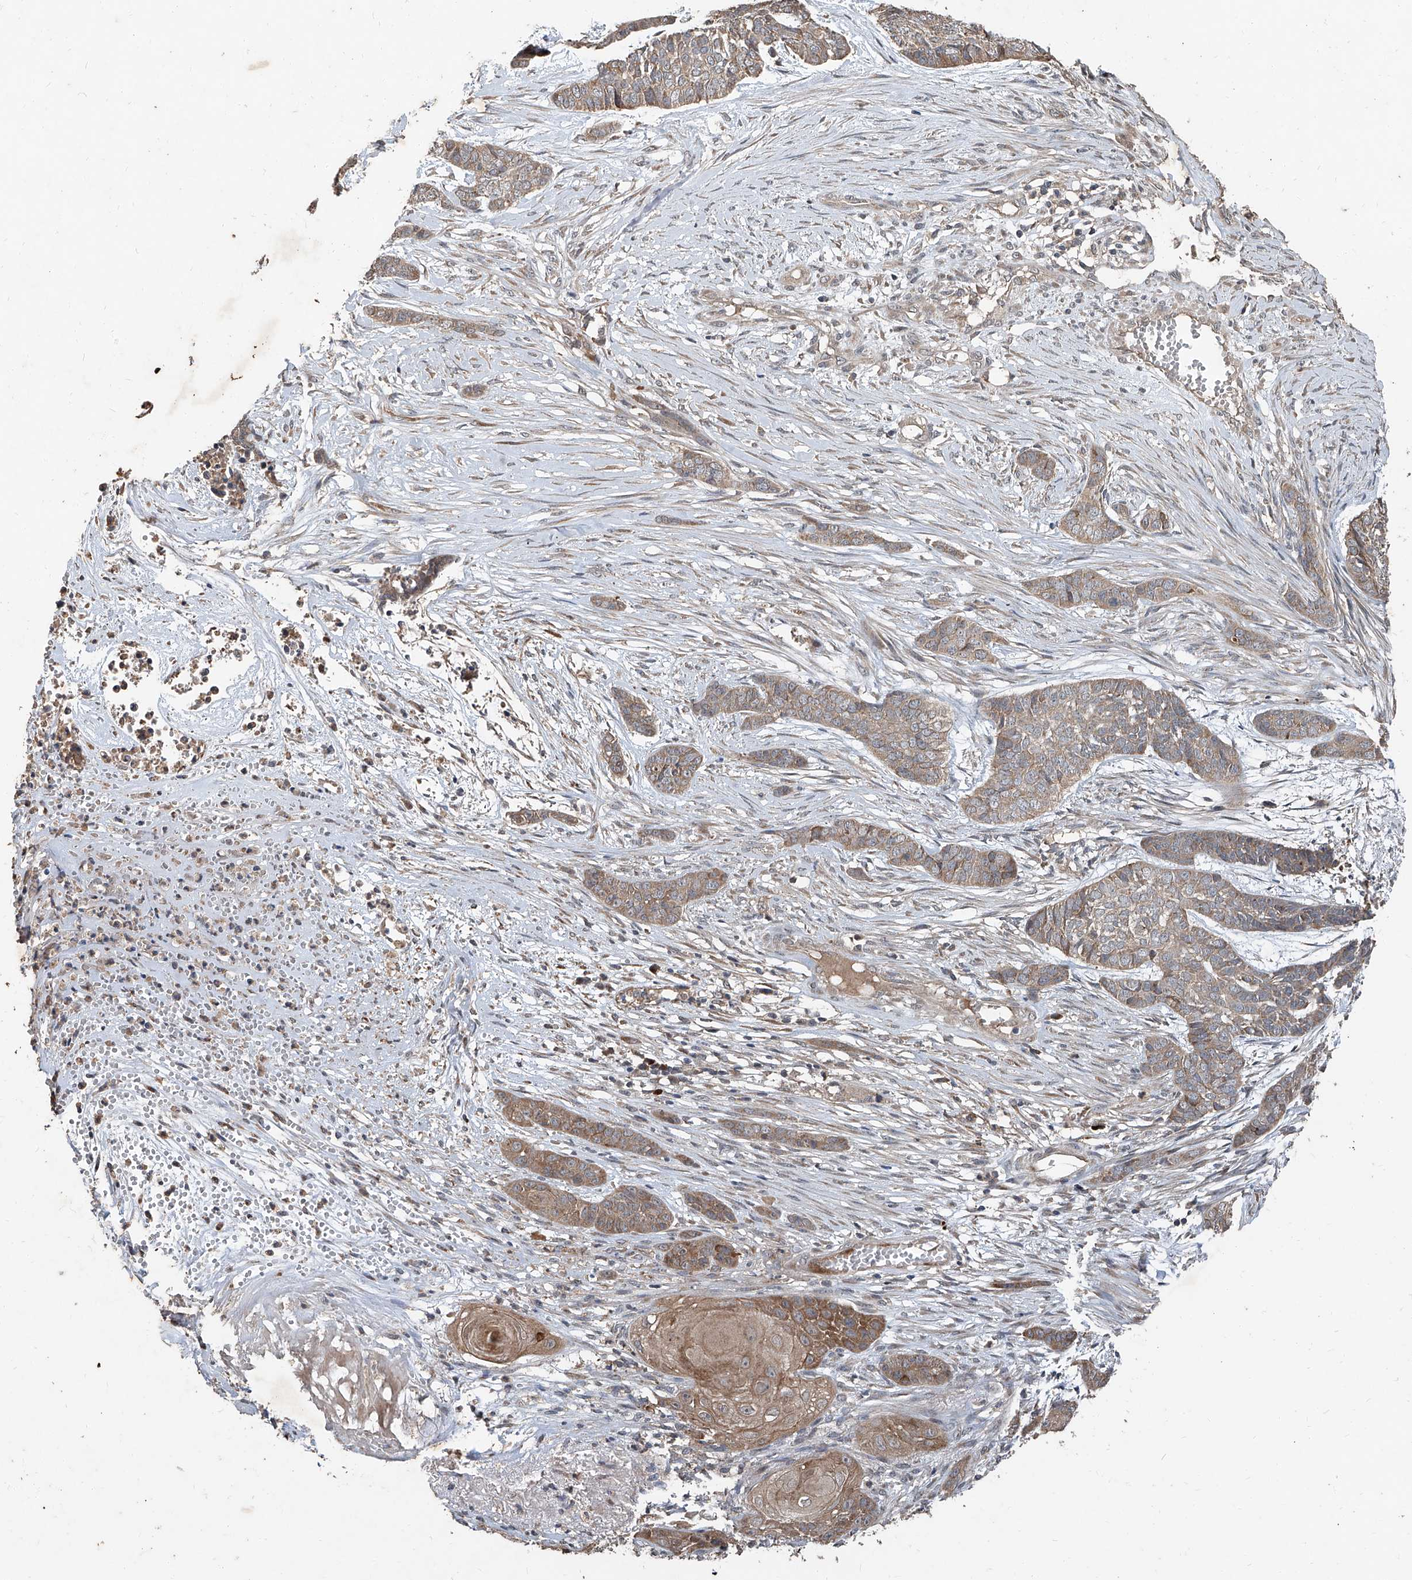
{"staining": {"intensity": "moderate", "quantity": ">75%", "location": "cytoplasmic/membranous"}, "tissue": "skin cancer", "cell_type": "Tumor cells", "image_type": "cancer", "snomed": [{"axis": "morphology", "description": "Basal cell carcinoma"}, {"axis": "topography", "description": "Skin"}], "caption": "Immunohistochemical staining of human skin basal cell carcinoma reveals moderate cytoplasmic/membranous protein expression in approximately >75% of tumor cells.", "gene": "CCN1", "patient": {"sex": "female", "age": 64}}